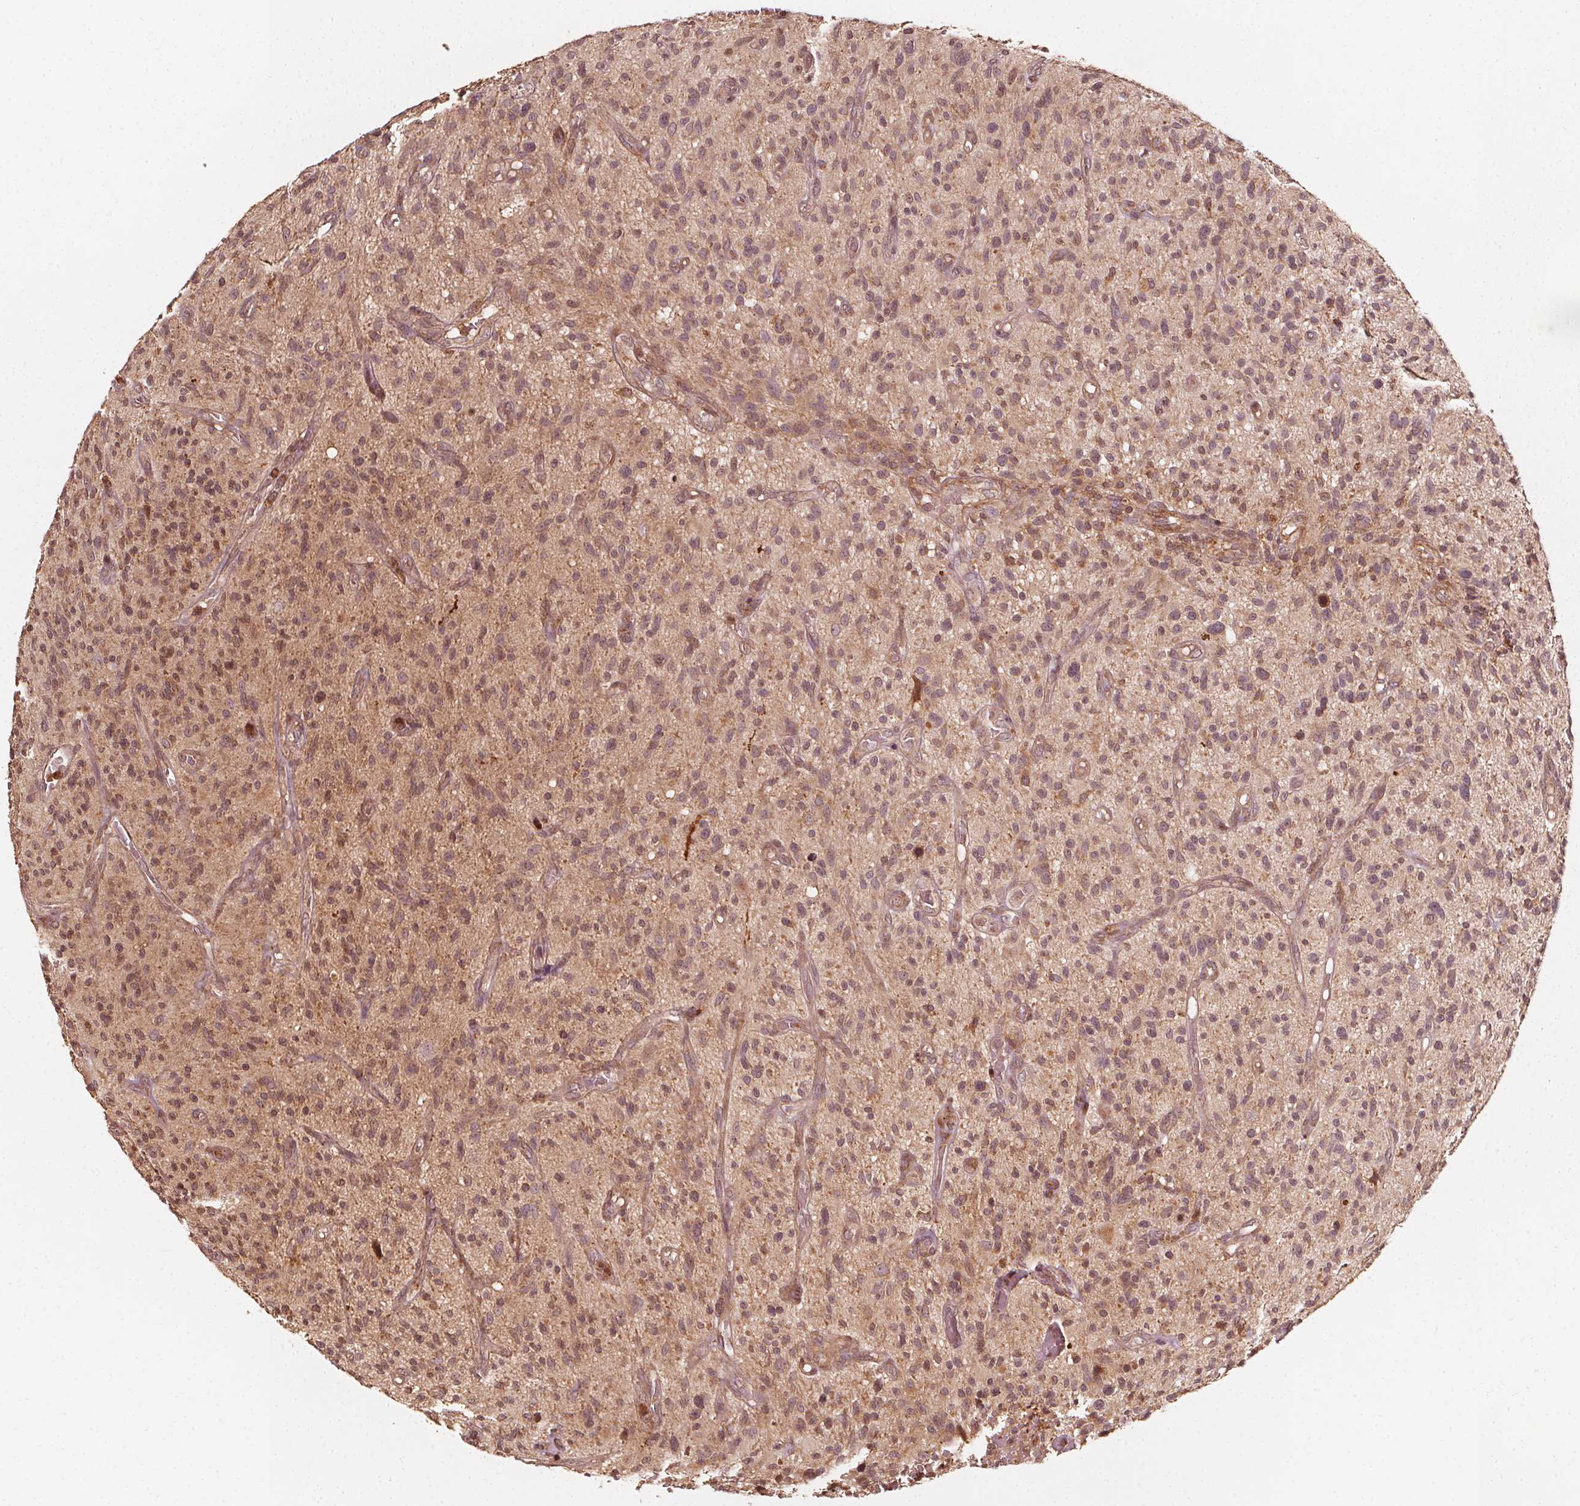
{"staining": {"intensity": "weak", "quantity": "<25%", "location": "cytoplasmic/membranous"}, "tissue": "glioma", "cell_type": "Tumor cells", "image_type": "cancer", "snomed": [{"axis": "morphology", "description": "Glioma, malignant, High grade"}, {"axis": "topography", "description": "Brain"}], "caption": "There is no significant expression in tumor cells of malignant glioma (high-grade).", "gene": "NPC1", "patient": {"sex": "male", "age": 75}}